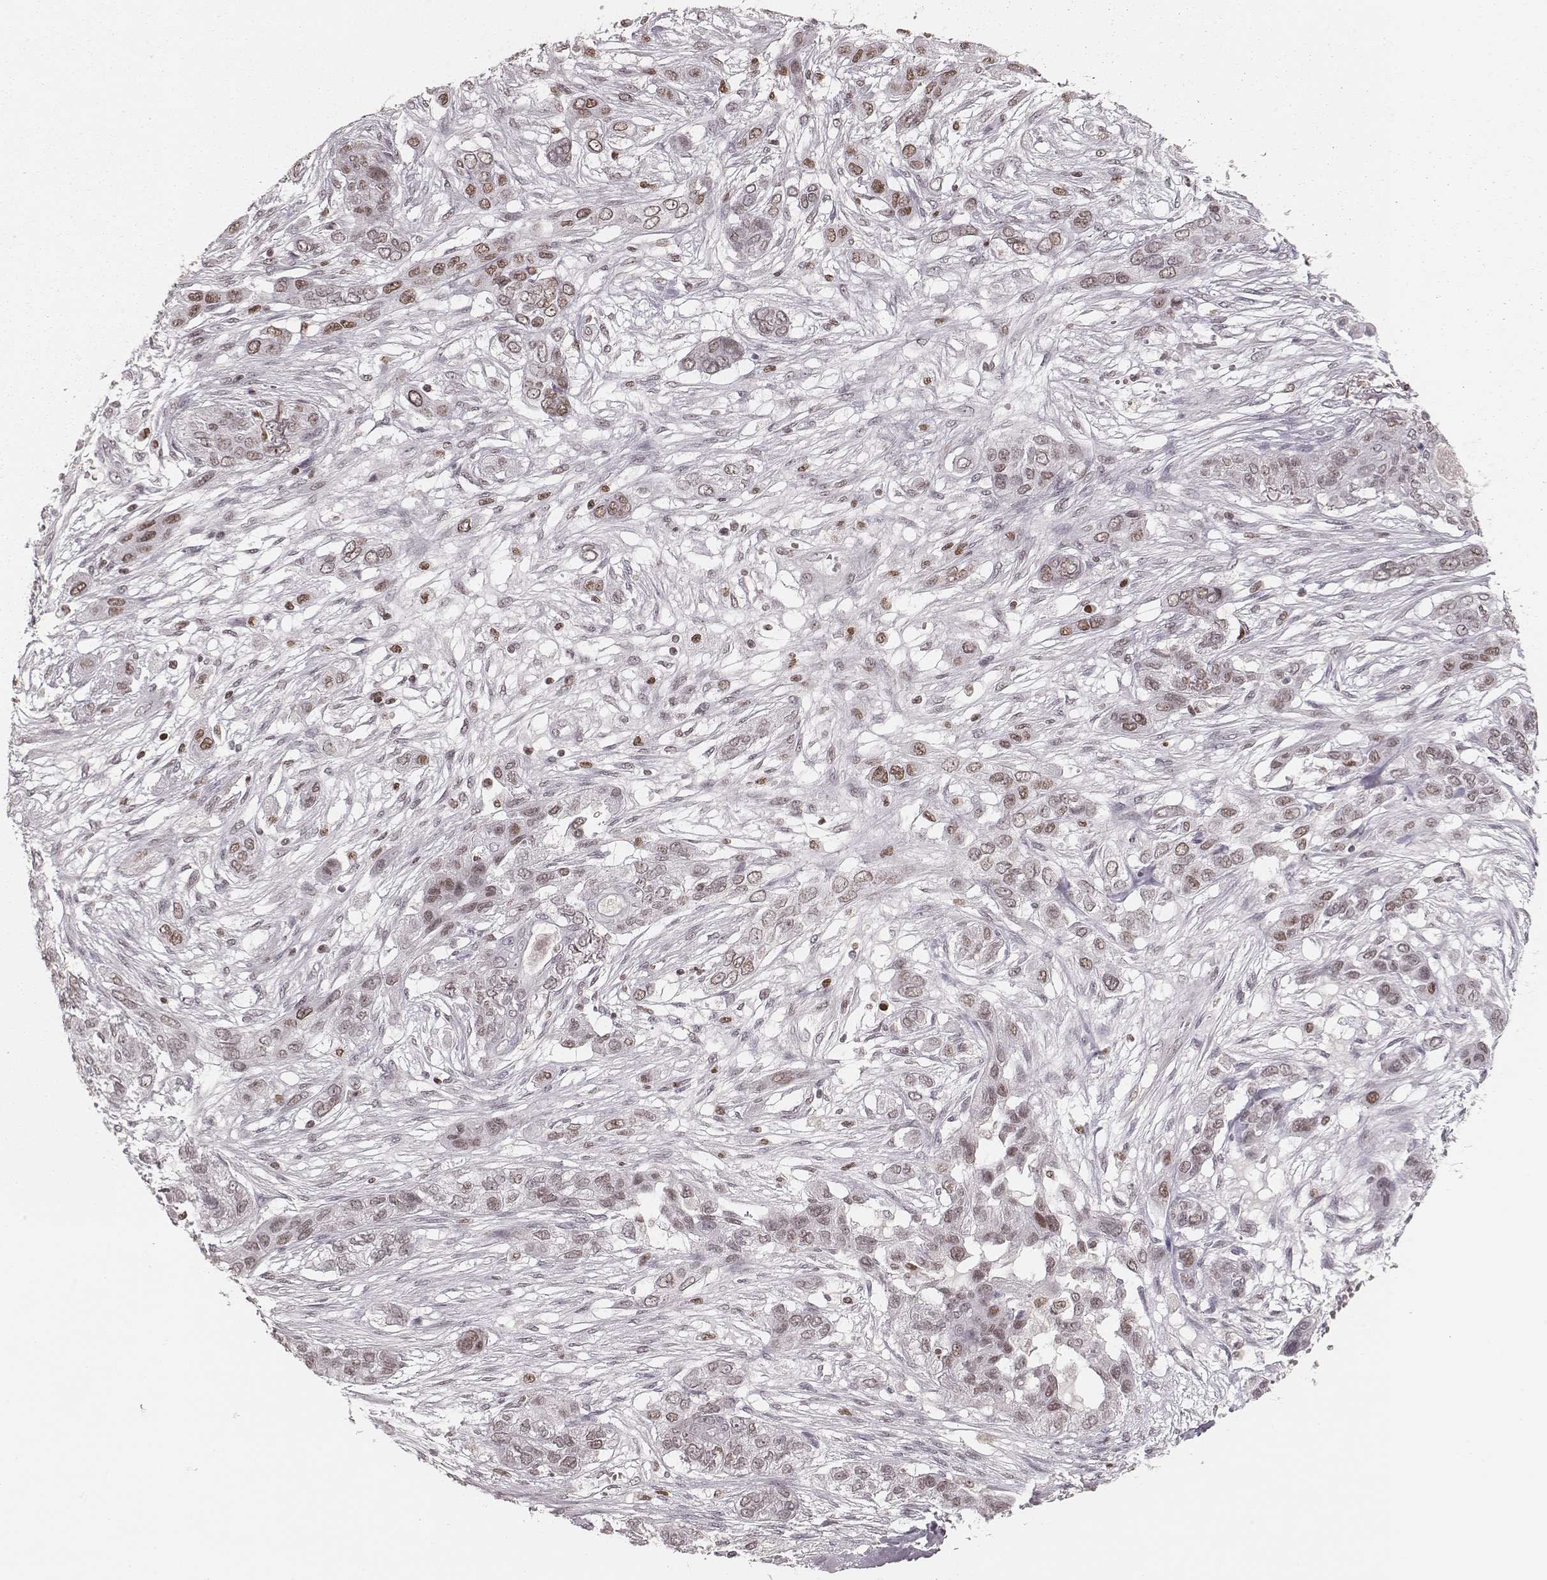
{"staining": {"intensity": "moderate", "quantity": "<25%", "location": "nuclear"}, "tissue": "lung cancer", "cell_type": "Tumor cells", "image_type": "cancer", "snomed": [{"axis": "morphology", "description": "Squamous cell carcinoma, NOS"}, {"axis": "topography", "description": "Lung"}], "caption": "The image shows staining of lung cancer, revealing moderate nuclear protein staining (brown color) within tumor cells.", "gene": "PARP1", "patient": {"sex": "female", "age": 70}}